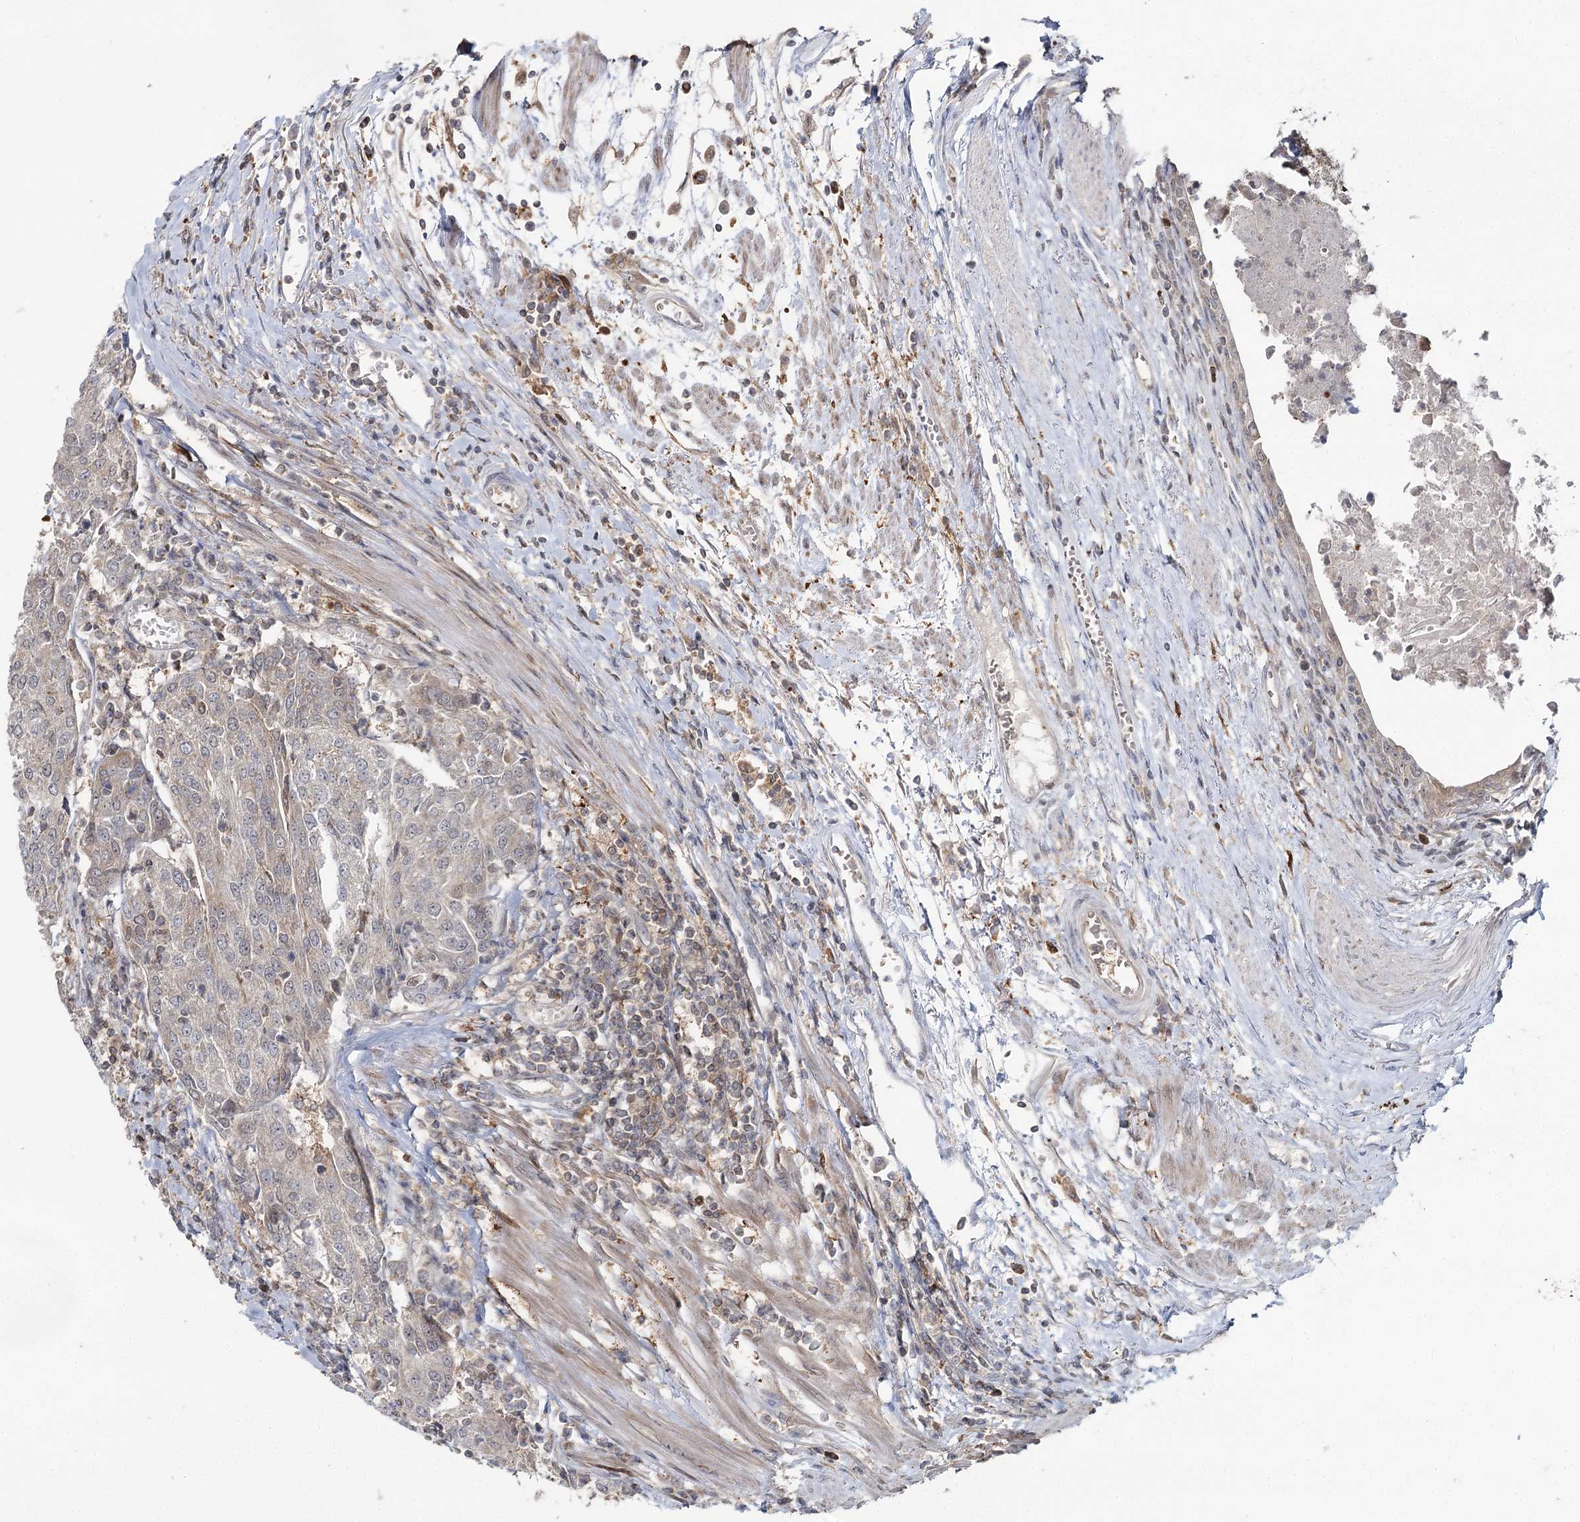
{"staining": {"intensity": "negative", "quantity": "none", "location": "none"}, "tissue": "urothelial cancer", "cell_type": "Tumor cells", "image_type": "cancer", "snomed": [{"axis": "morphology", "description": "Urothelial carcinoma, High grade"}, {"axis": "topography", "description": "Urinary bladder"}], "caption": "The immunohistochemistry image has no significant staining in tumor cells of urothelial cancer tissue. (Stains: DAB immunohistochemistry with hematoxylin counter stain, Microscopy: brightfield microscopy at high magnification).", "gene": "WDR44", "patient": {"sex": "female", "age": 85}}